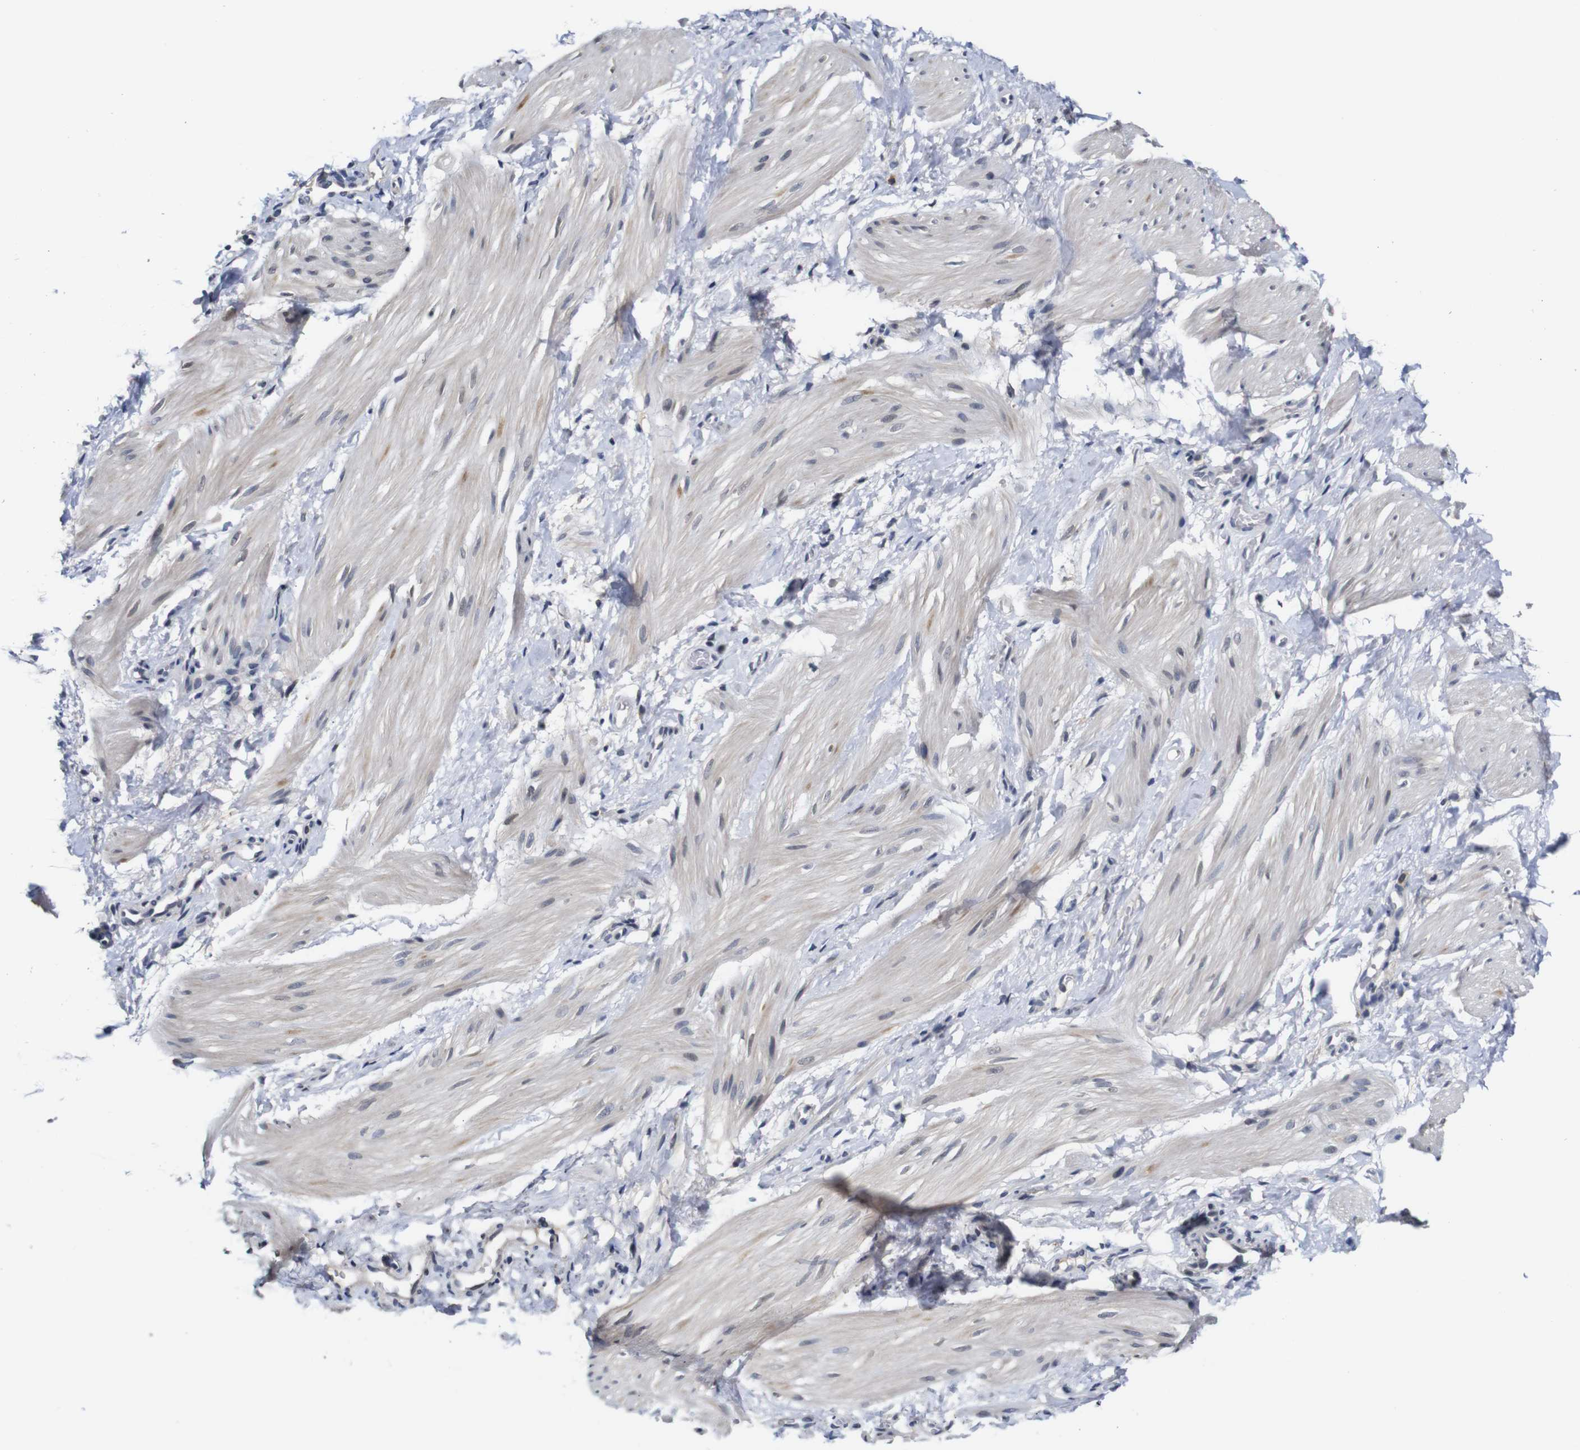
{"staining": {"intensity": "weak", "quantity": "25%-75%", "location": "cytoplasmic/membranous"}, "tissue": "smooth muscle", "cell_type": "Smooth muscle cells", "image_type": "normal", "snomed": [{"axis": "morphology", "description": "Normal tissue, NOS"}, {"axis": "topography", "description": "Smooth muscle"}], "caption": "Smooth muscle was stained to show a protein in brown. There is low levels of weak cytoplasmic/membranous positivity in about 25%-75% of smooth muscle cells. (Brightfield microscopy of DAB IHC at high magnification).", "gene": "NTRK3", "patient": {"sex": "male", "age": 16}}